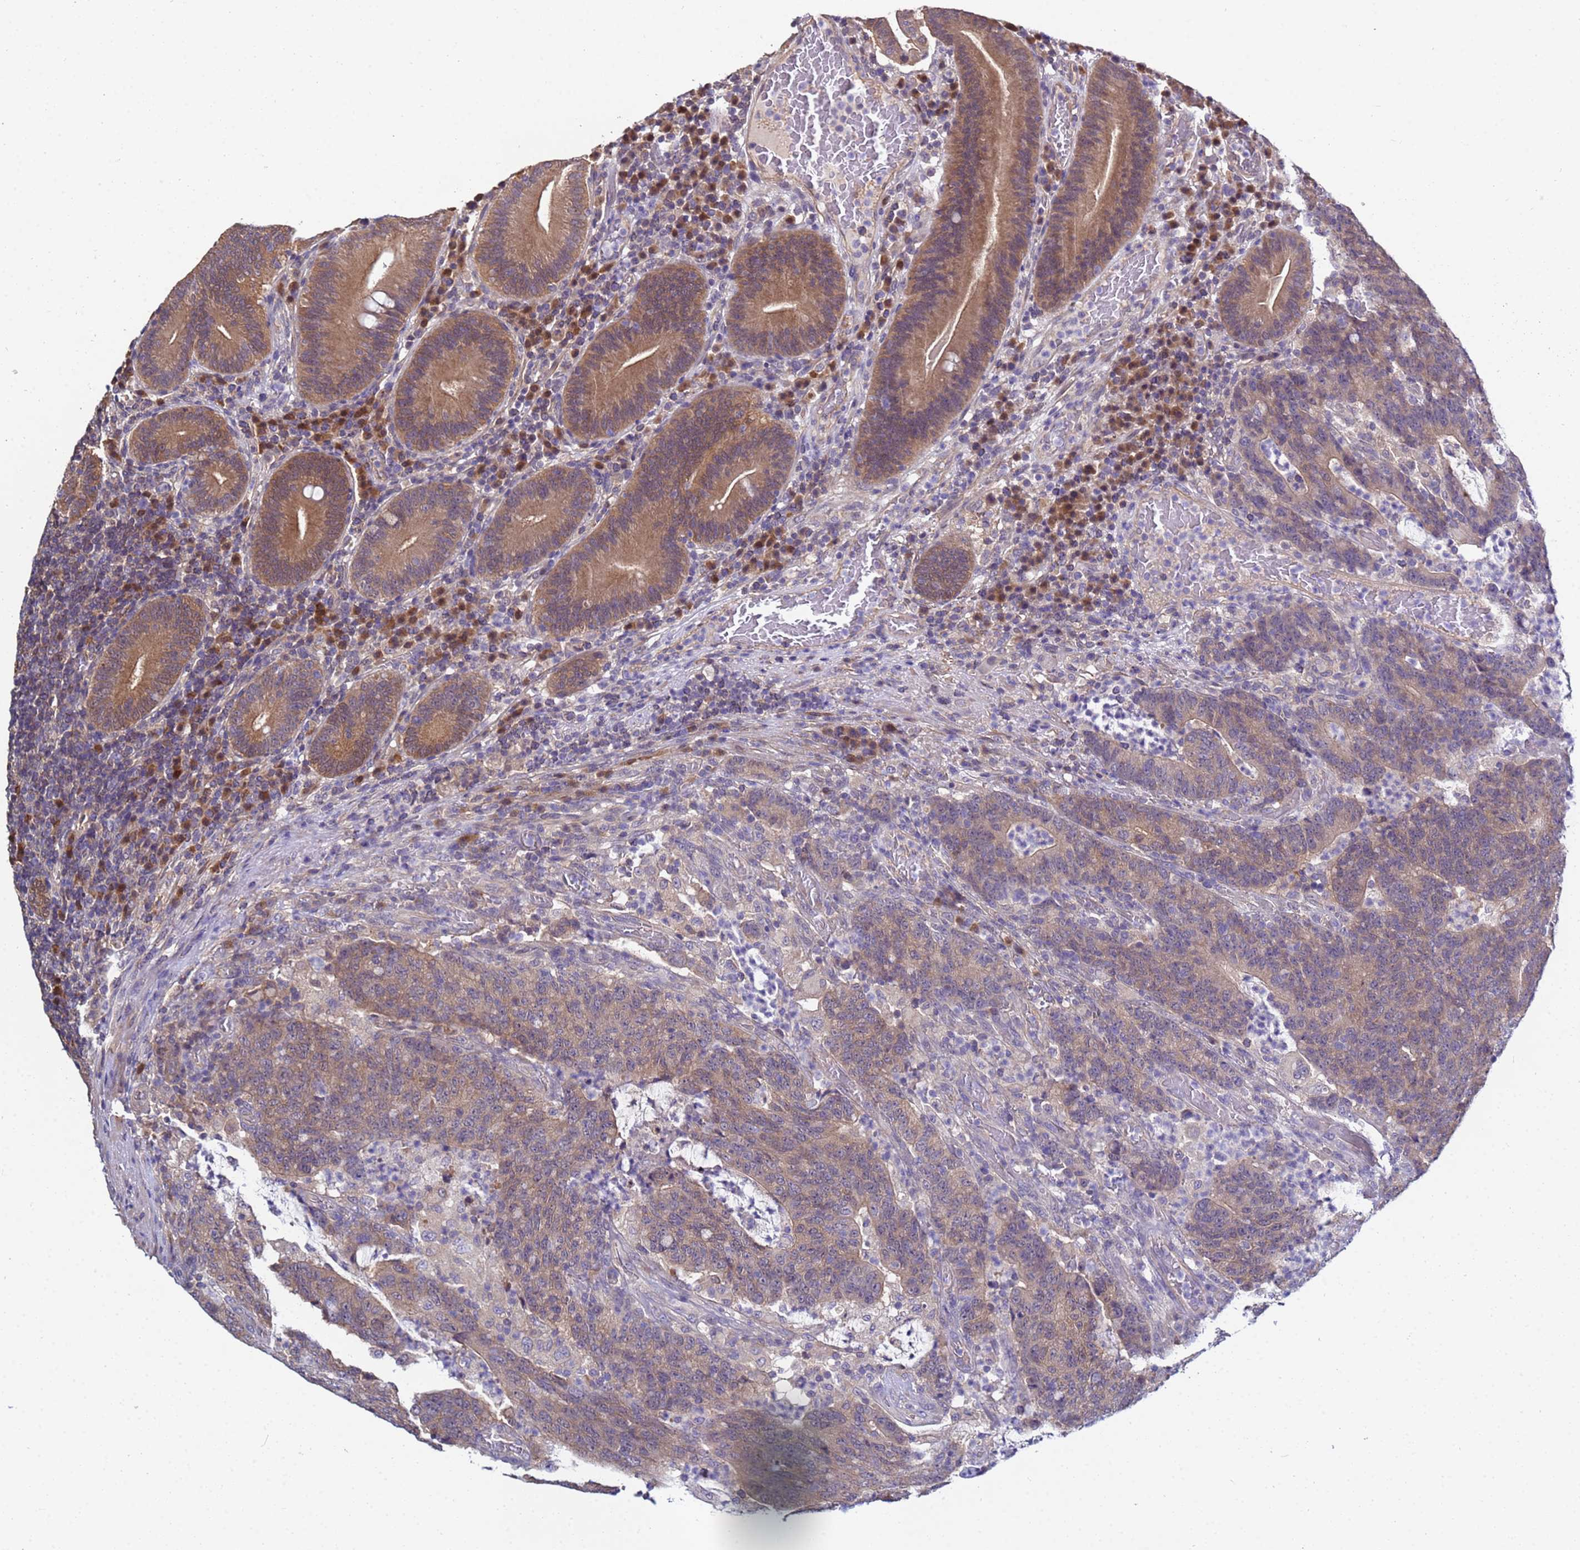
{"staining": {"intensity": "moderate", "quantity": ">75%", "location": "cytoplasmic/membranous"}, "tissue": "colorectal cancer", "cell_type": "Tumor cells", "image_type": "cancer", "snomed": [{"axis": "morphology", "description": "Normal tissue, NOS"}, {"axis": "morphology", "description": "Adenocarcinoma, NOS"}, {"axis": "topography", "description": "Colon"}], "caption": "Human colorectal cancer stained for a protein (brown) exhibits moderate cytoplasmic/membranous positive positivity in approximately >75% of tumor cells.", "gene": "NAXE", "patient": {"sex": "female", "age": 75}}